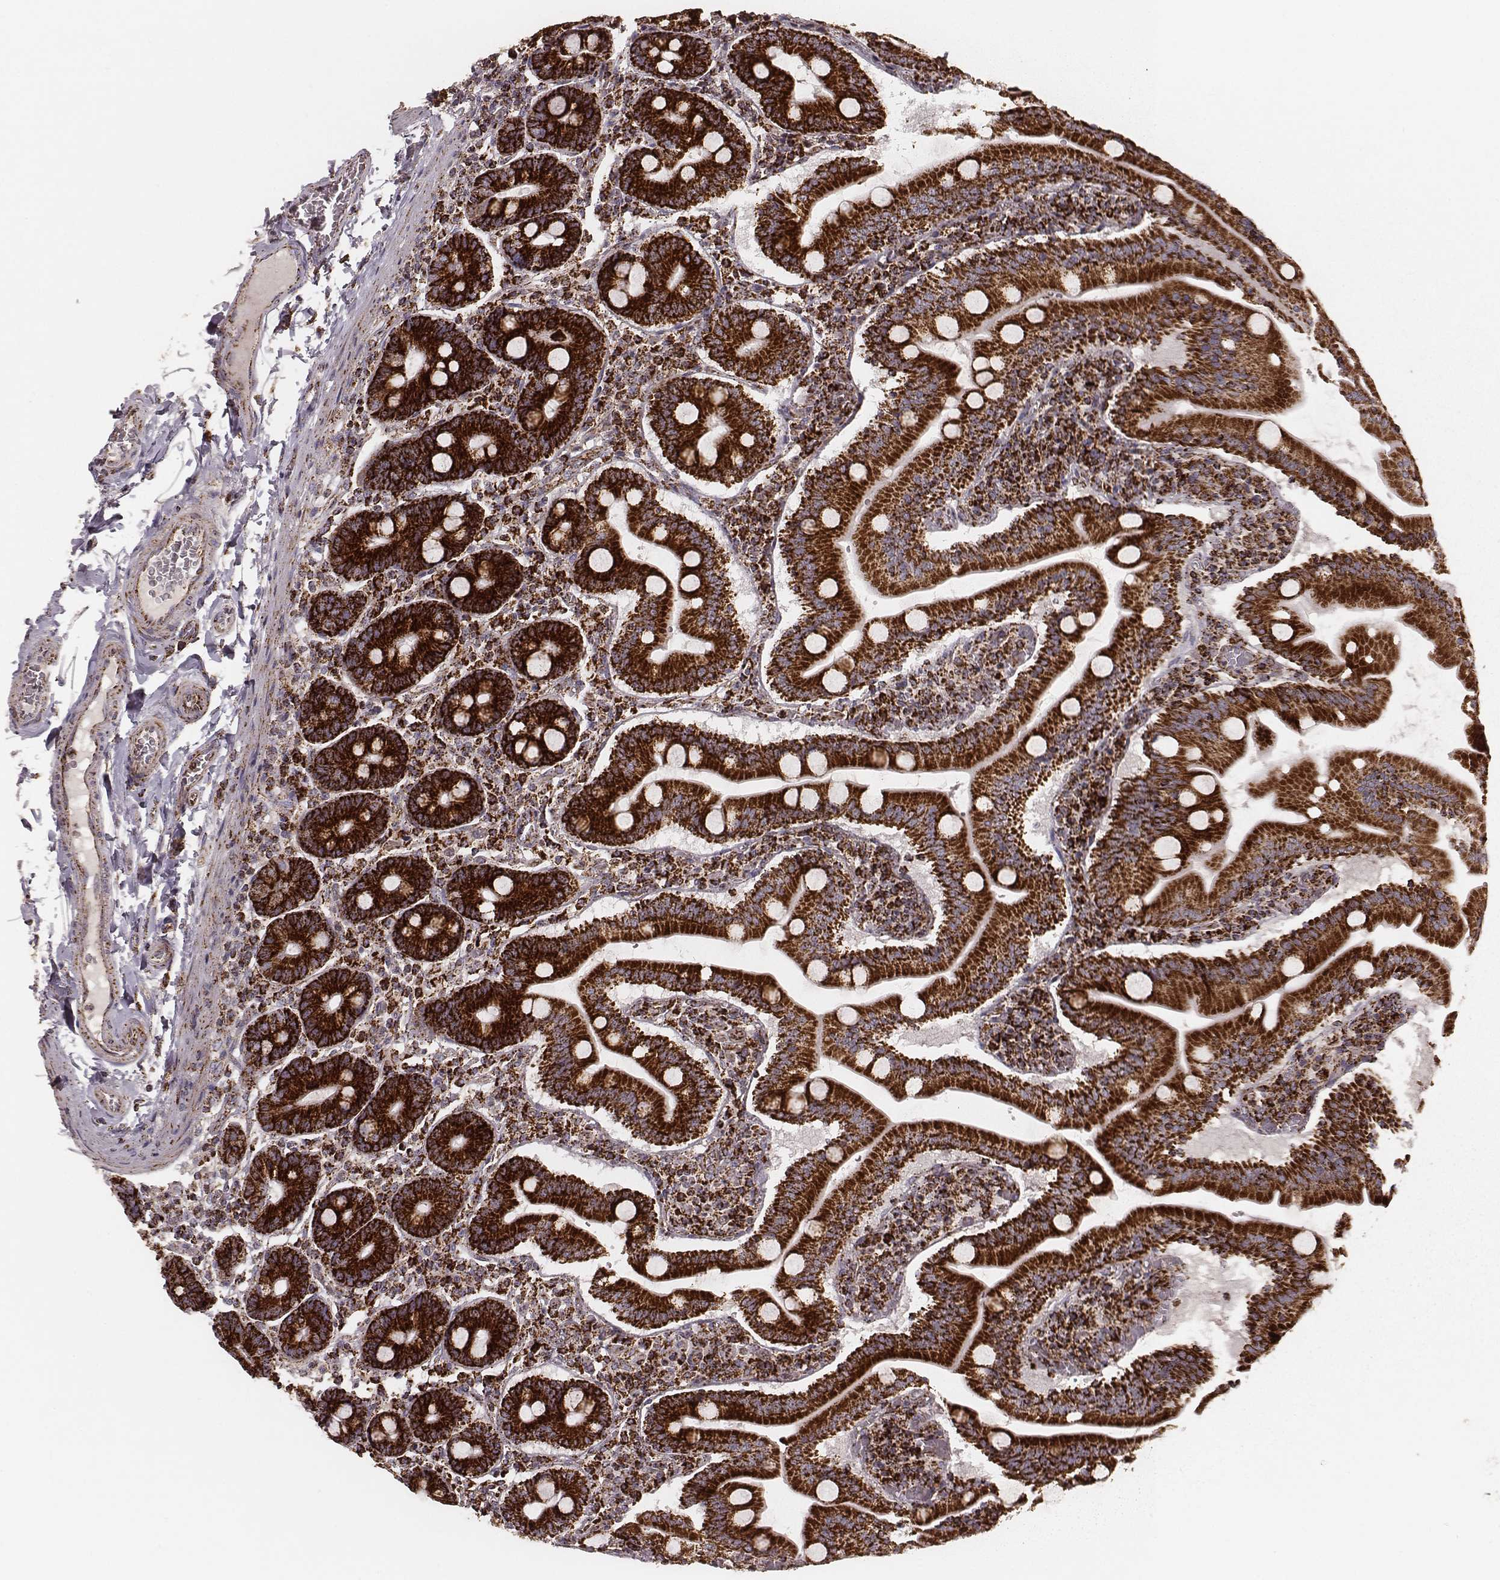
{"staining": {"intensity": "strong", "quantity": ">75%", "location": "cytoplasmic/membranous"}, "tissue": "small intestine", "cell_type": "Glandular cells", "image_type": "normal", "snomed": [{"axis": "morphology", "description": "Normal tissue, NOS"}, {"axis": "topography", "description": "Small intestine"}], "caption": "This photomicrograph reveals unremarkable small intestine stained with immunohistochemistry (IHC) to label a protein in brown. The cytoplasmic/membranous of glandular cells show strong positivity for the protein. Nuclei are counter-stained blue.", "gene": "TUFM", "patient": {"sex": "male", "age": 37}}